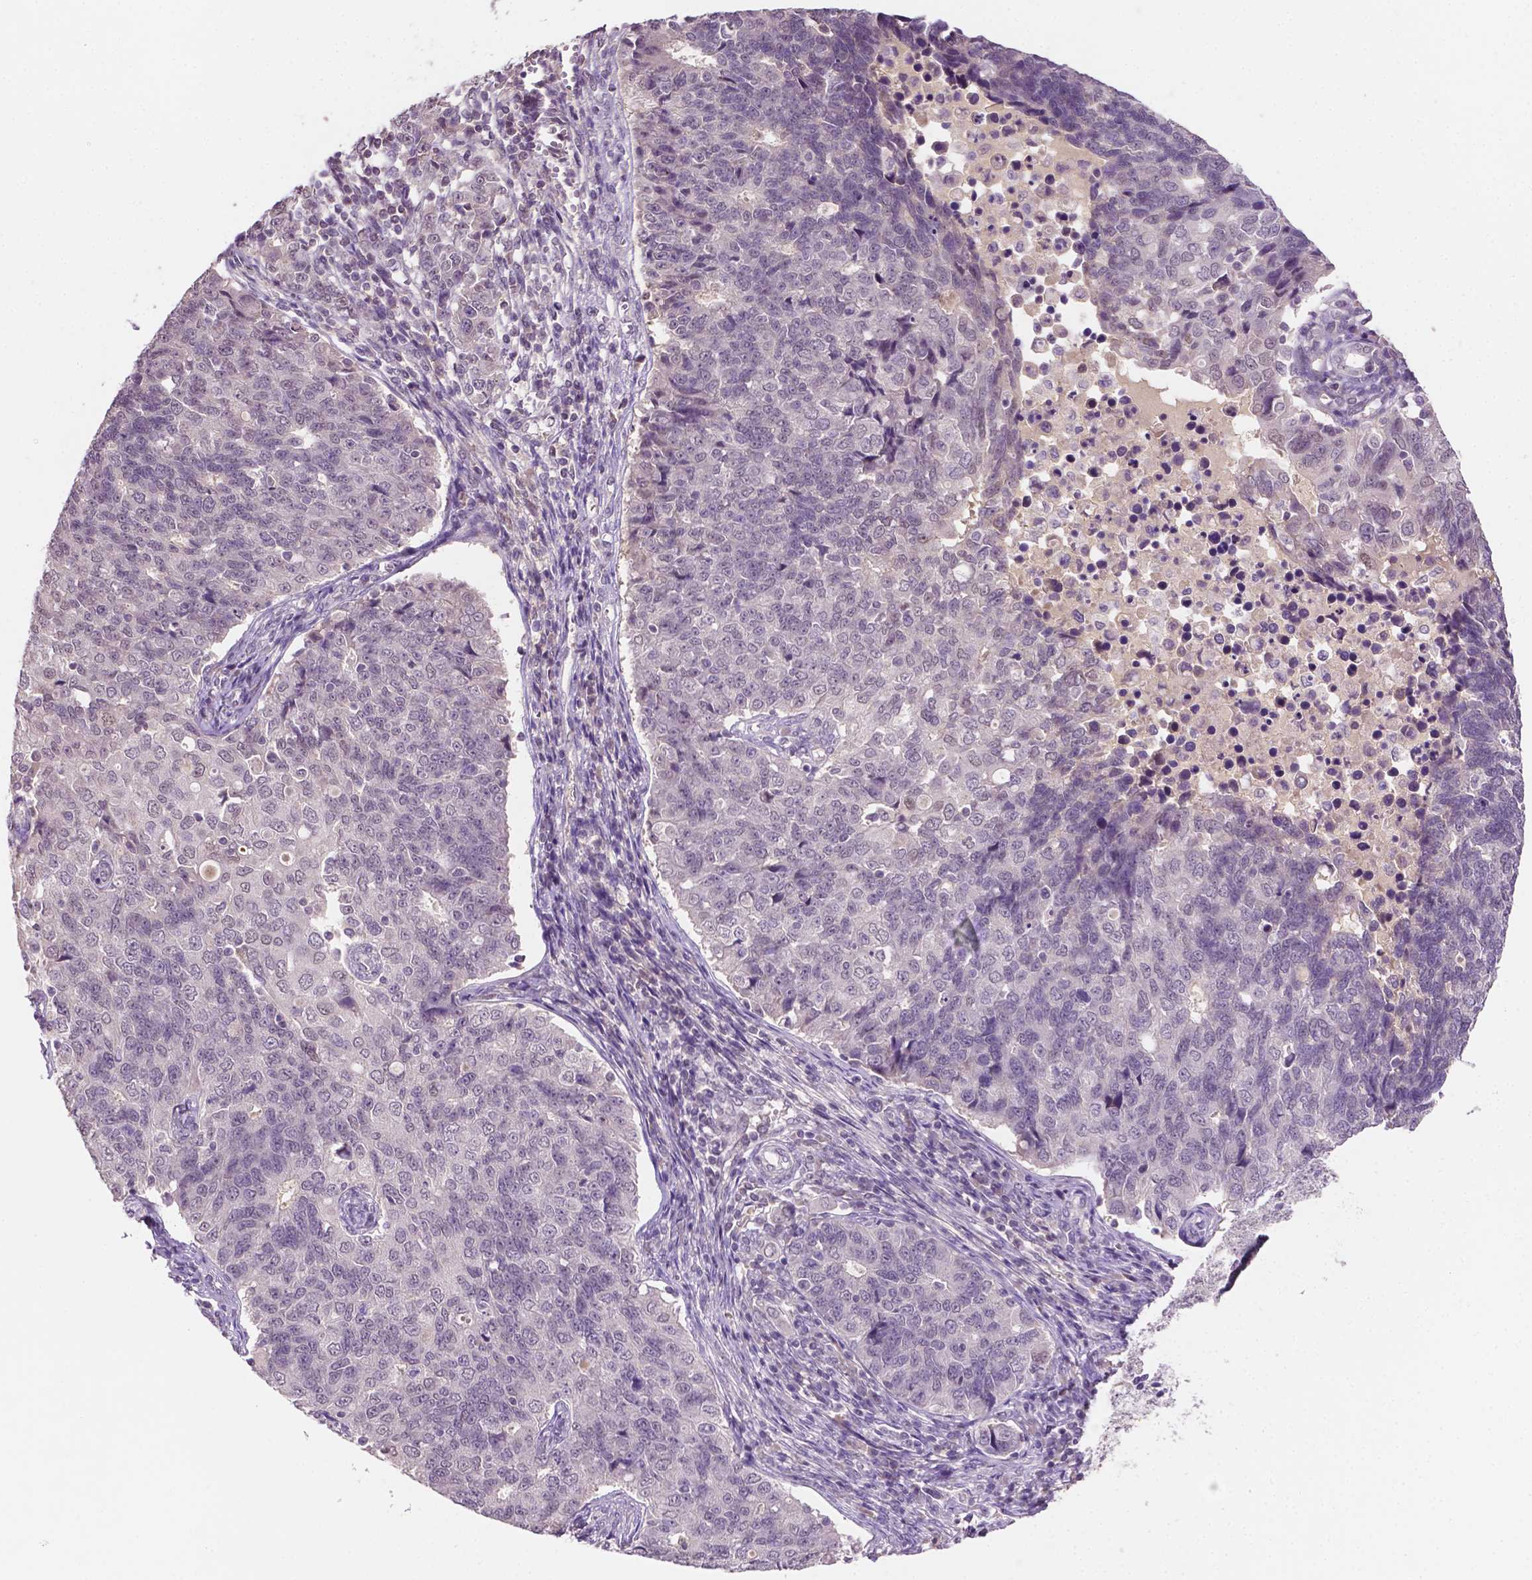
{"staining": {"intensity": "negative", "quantity": "none", "location": "none"}, "tissue": "endometrial cancer", "cell_type": "Tumor cells", "image_type": "cancer", "snomed": [{"axis": "morphology", "description": "Adenocarcinoma, NOS"}, {"axis": "topography", "description": "Endometrium"}], "caption": "The histopathology image exhibits no staining of tumor cells in endometrial adenocarcinoma.", "gene": "MROH6", "patient": {"sex": "female", "age": 43}}